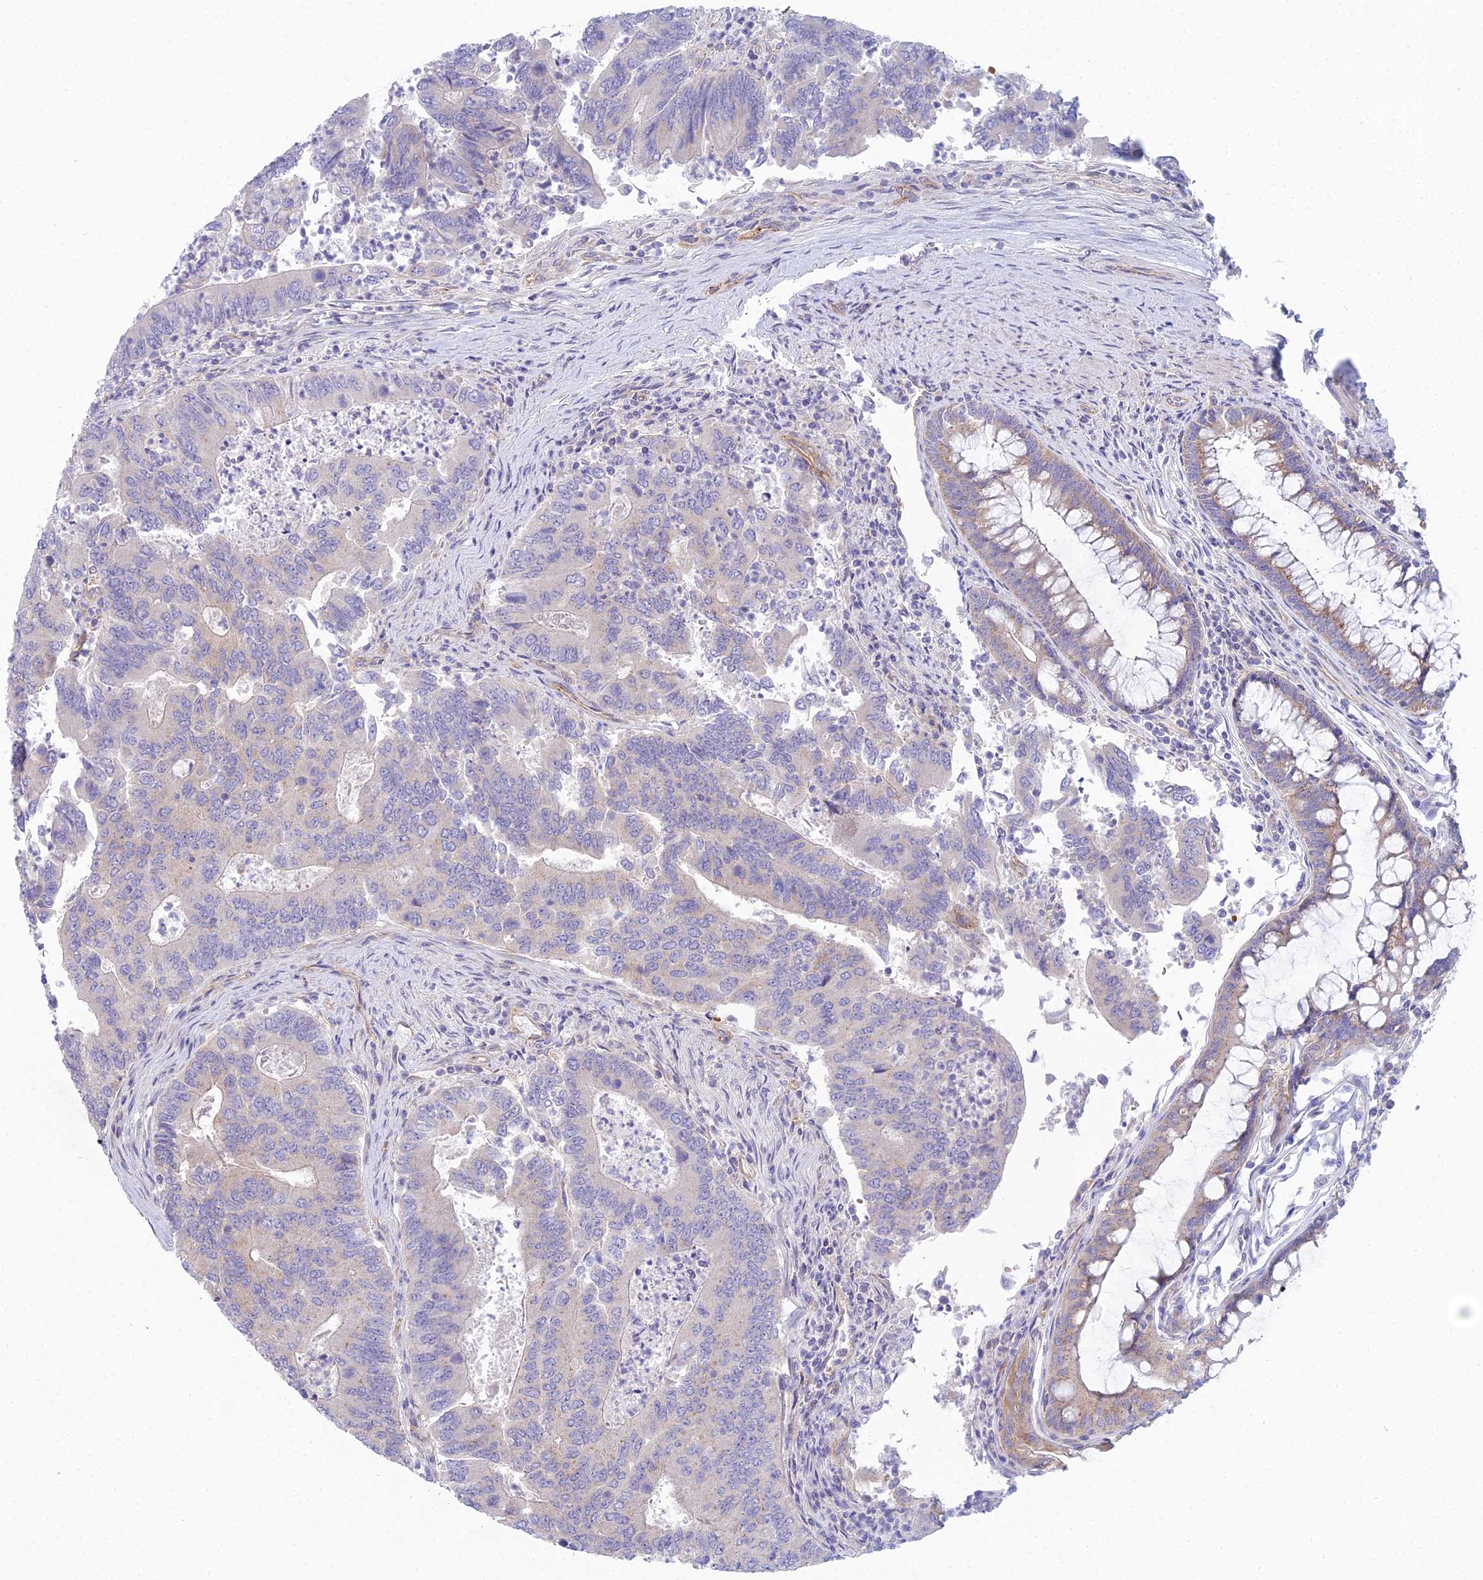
{"staining": {"intensity": "negative", "quantity": "none", "location": "none"}, "tissue": "colorectal cancer", "cell_type": "Tumor cells", "image_type": "cancer", "snomed": [{"axis": "morphology", "description": "Adenocarcinoma, NOS"}, {"axis": "topography", "description": "Colon"}], "caption": "Tumor cells are negative for brown protein staining in colorectal cancer (adenocarcinoma).", "gene": "ZNF564", "patient": {"sex": "female", "age": 67}}